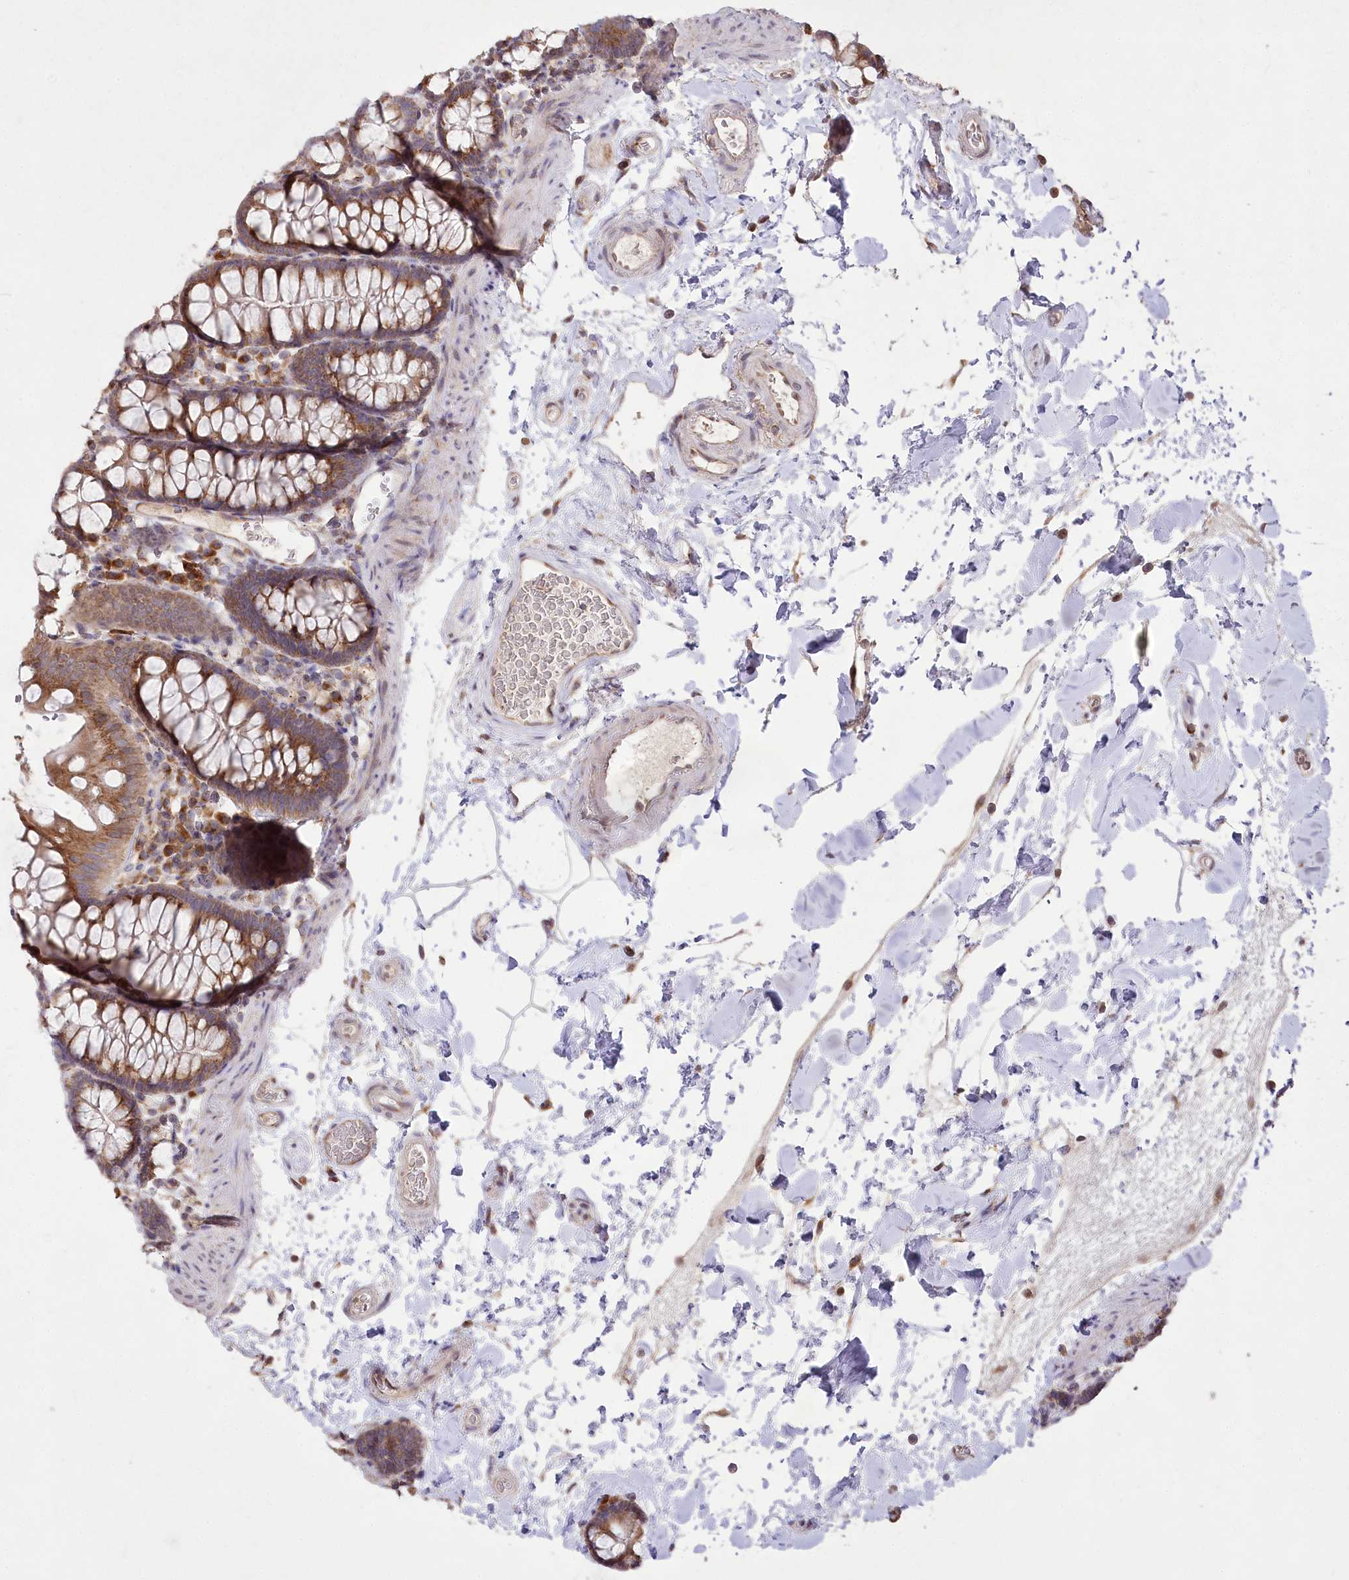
{"staining": {"intensity": "moderate", "quantity": ">75%", "location": "cytoplasmic/membranous"}, "tissue": "colon", "cell_type": "Endothelial cells", "image_type": "normal", "snomed": [{"axis": "morphology", "description": "Normal tissue, NOS"}, {"axis": "topography", "description": "Colon"}], "caption": "Immunohistochemistry (IHC) of normal colon displays medium levels of moderate cytoplasmic/membranous positivity in approximately >75% of endothelial cells.", "gene": "STT3B", "patient": {"sex": "male", "age": 75}}